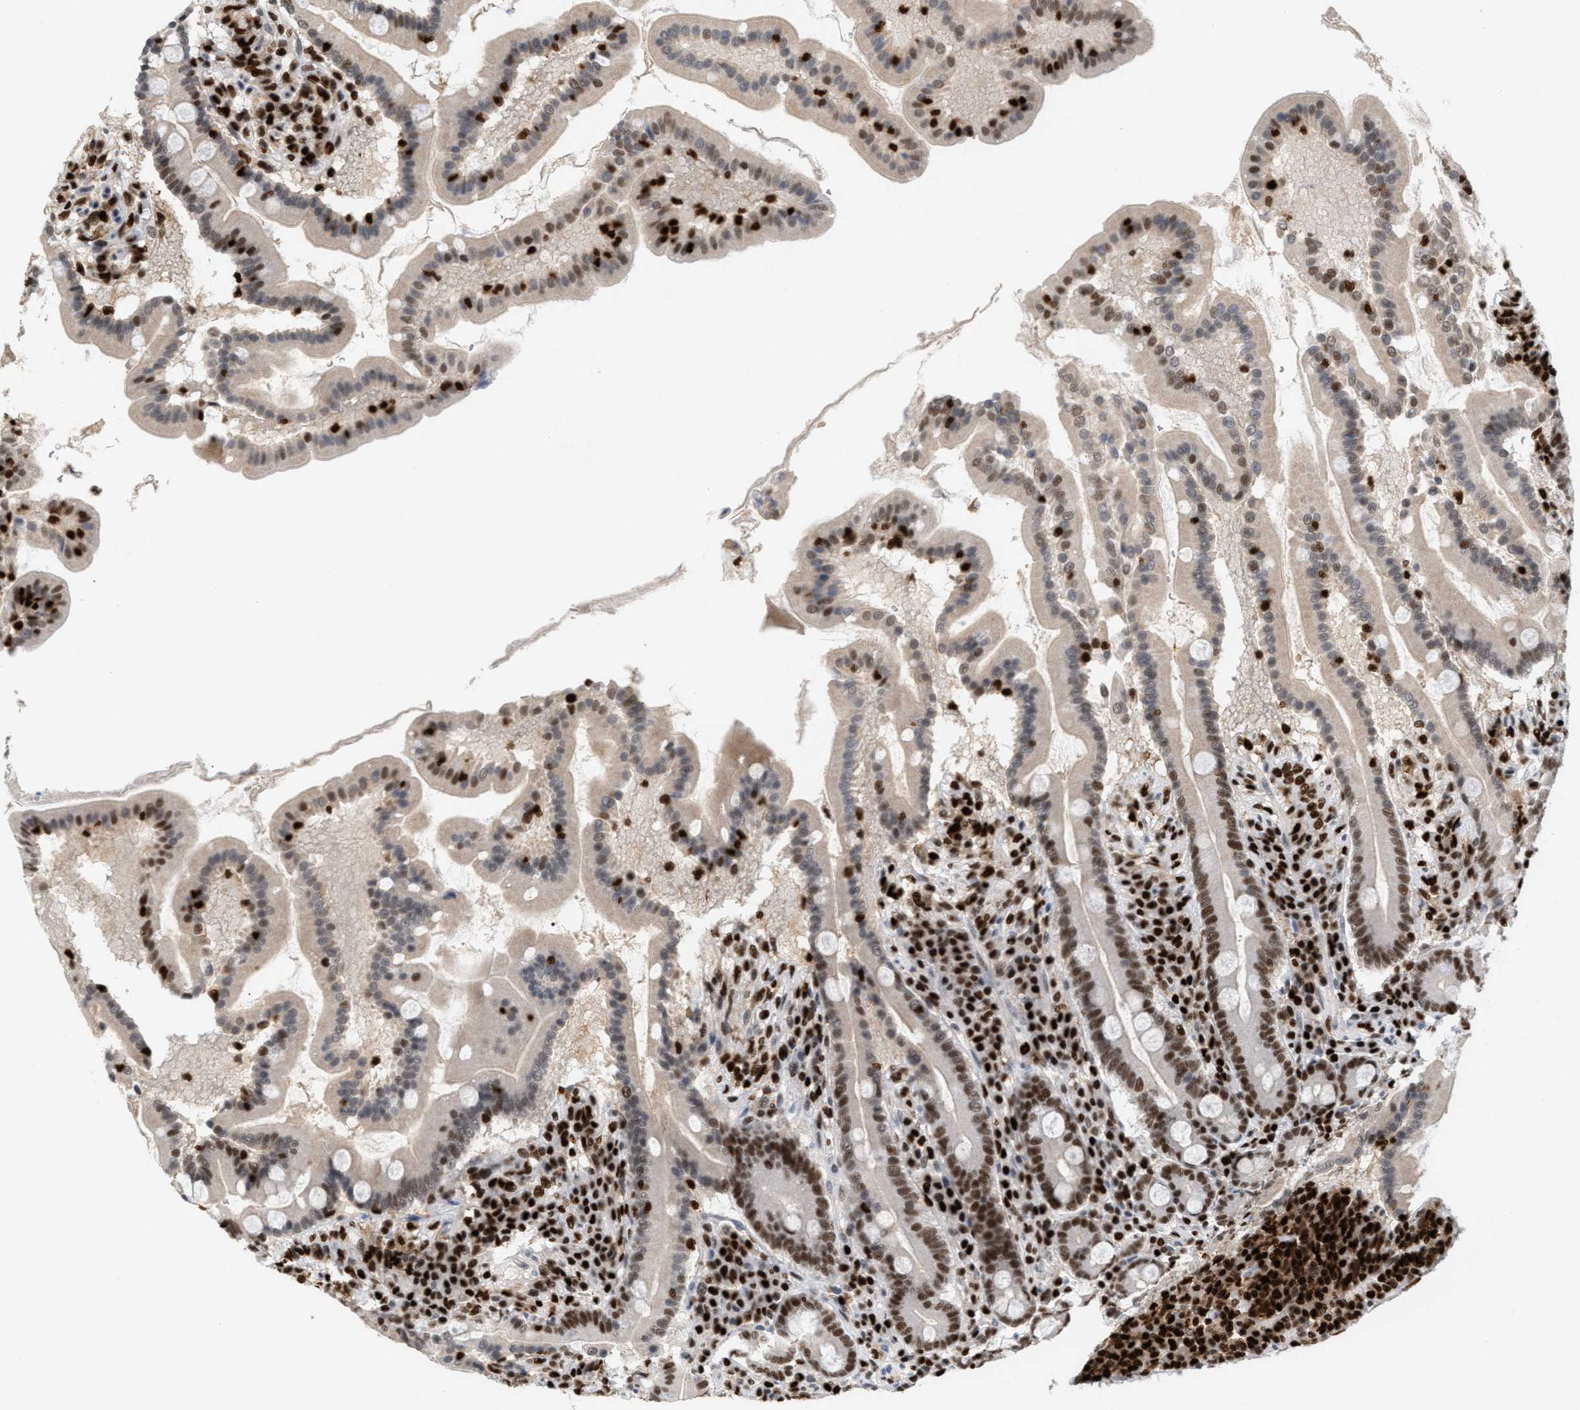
{"staining": {"intensity": "strong", "quantity": ">75%", "location": "nuclear"}, "tissue": "duodenum", "cell_type": "Glandular cells", "image_type": "normal", "snomed": [{"axis": "morphology", "description": "Normal tissue, NOS"}, {"axis": "topography", "description": "Duodenum"}], "caption": "Immunohistochemical staining of benign human duodenum displays strong nuclear protein positivity in approximately >75% of glandular cells.", "gene": "C17orf49", "patient": {"sex": "male", "age": 50}}